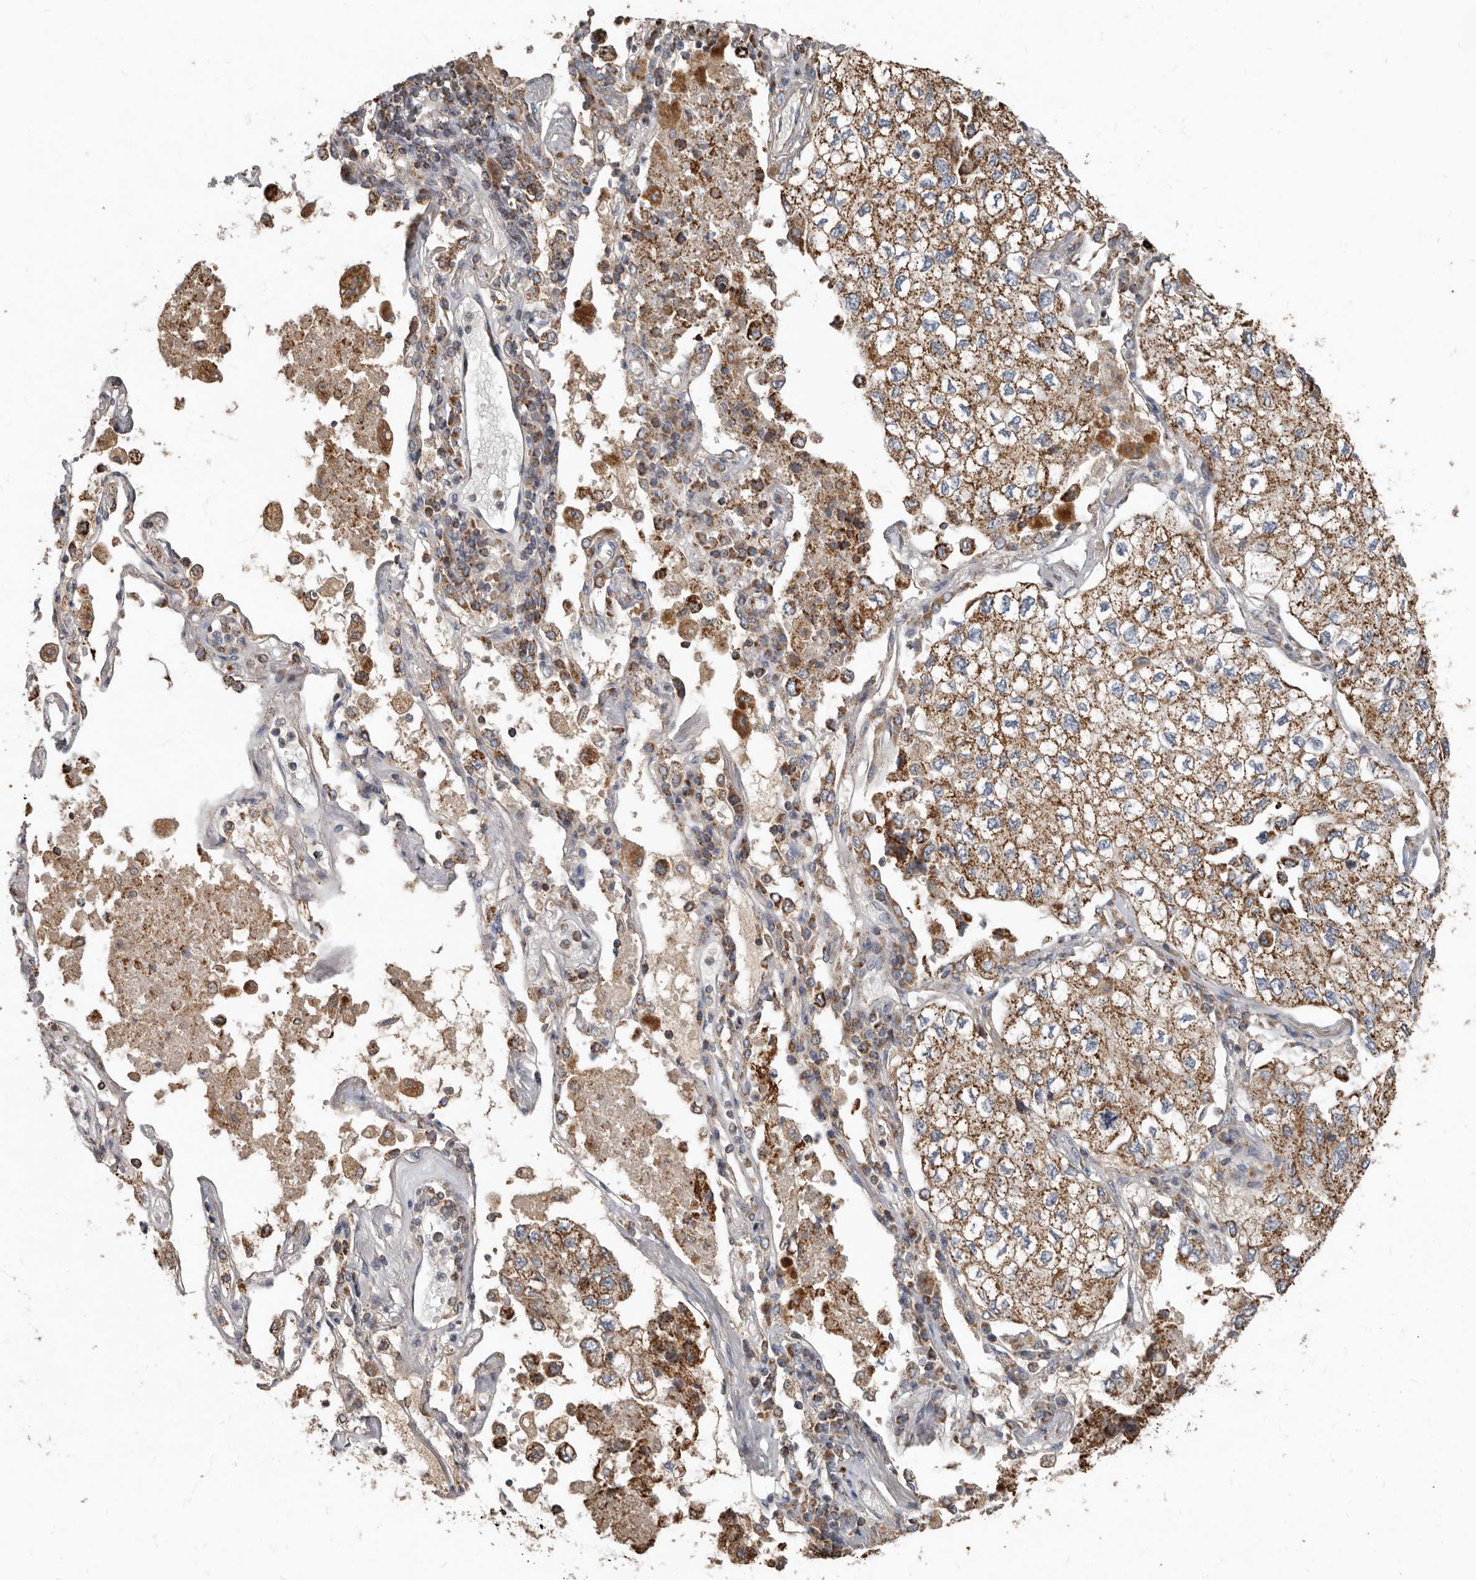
{"staining": {"intensity": "moderate", "quantity": ">75%", "location": "cytoplasmic/membranous"}, "tissue": "lung cancer", "cell_type": "Tumor cells", "image_type": "cancer", "snomed": [{"axis": "morphology", "description": "Adenocarcinoma, NOS"}, {"axis": "topography", "description": "Lung"}], "caption": "Lung adenocarcinoma stained with DAB (3,3'-diaminobenzidine) IHC shows medium levels of moderate cytoplasmic/membranous expression in about >75% of tumor cells.", "gene": "KIF26B", "patient": {"sex": "male", "age": 63}}